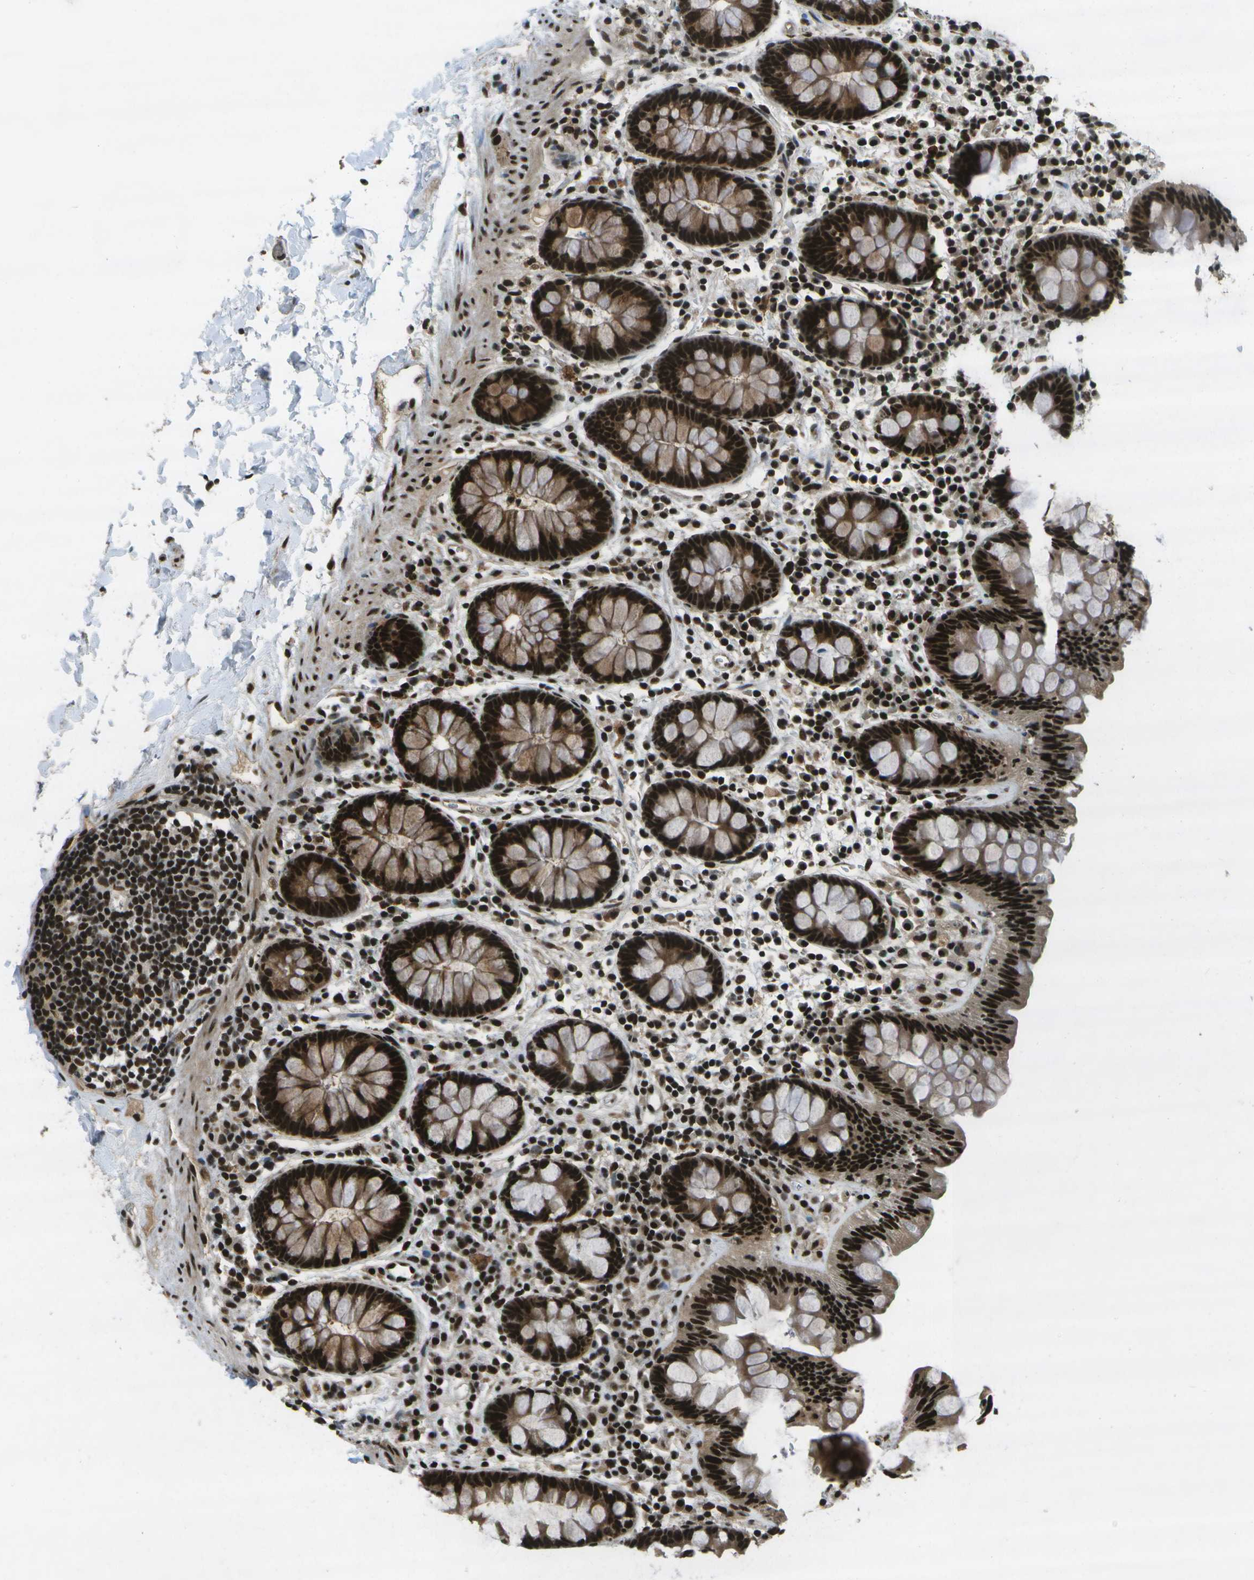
{"staining": {"intensity": "moderate", "quantity": ">75%", "location": "nuclear"}, "tissue": "colon", "cell_type": "Endothelial cells", "image_type": "normal", "snomed": [{"axis": "morphology", "description": "Normal tissue, NOS"}, {"axis": "topography", "description": "Colon"}], "caption": "Protein expression analysis of unremarkable colon exhibits moderate nuclear staining in approximately >75% of endothelial cells.", "gene": "GANC", "patient": {"sex": "female", "age": 80}}